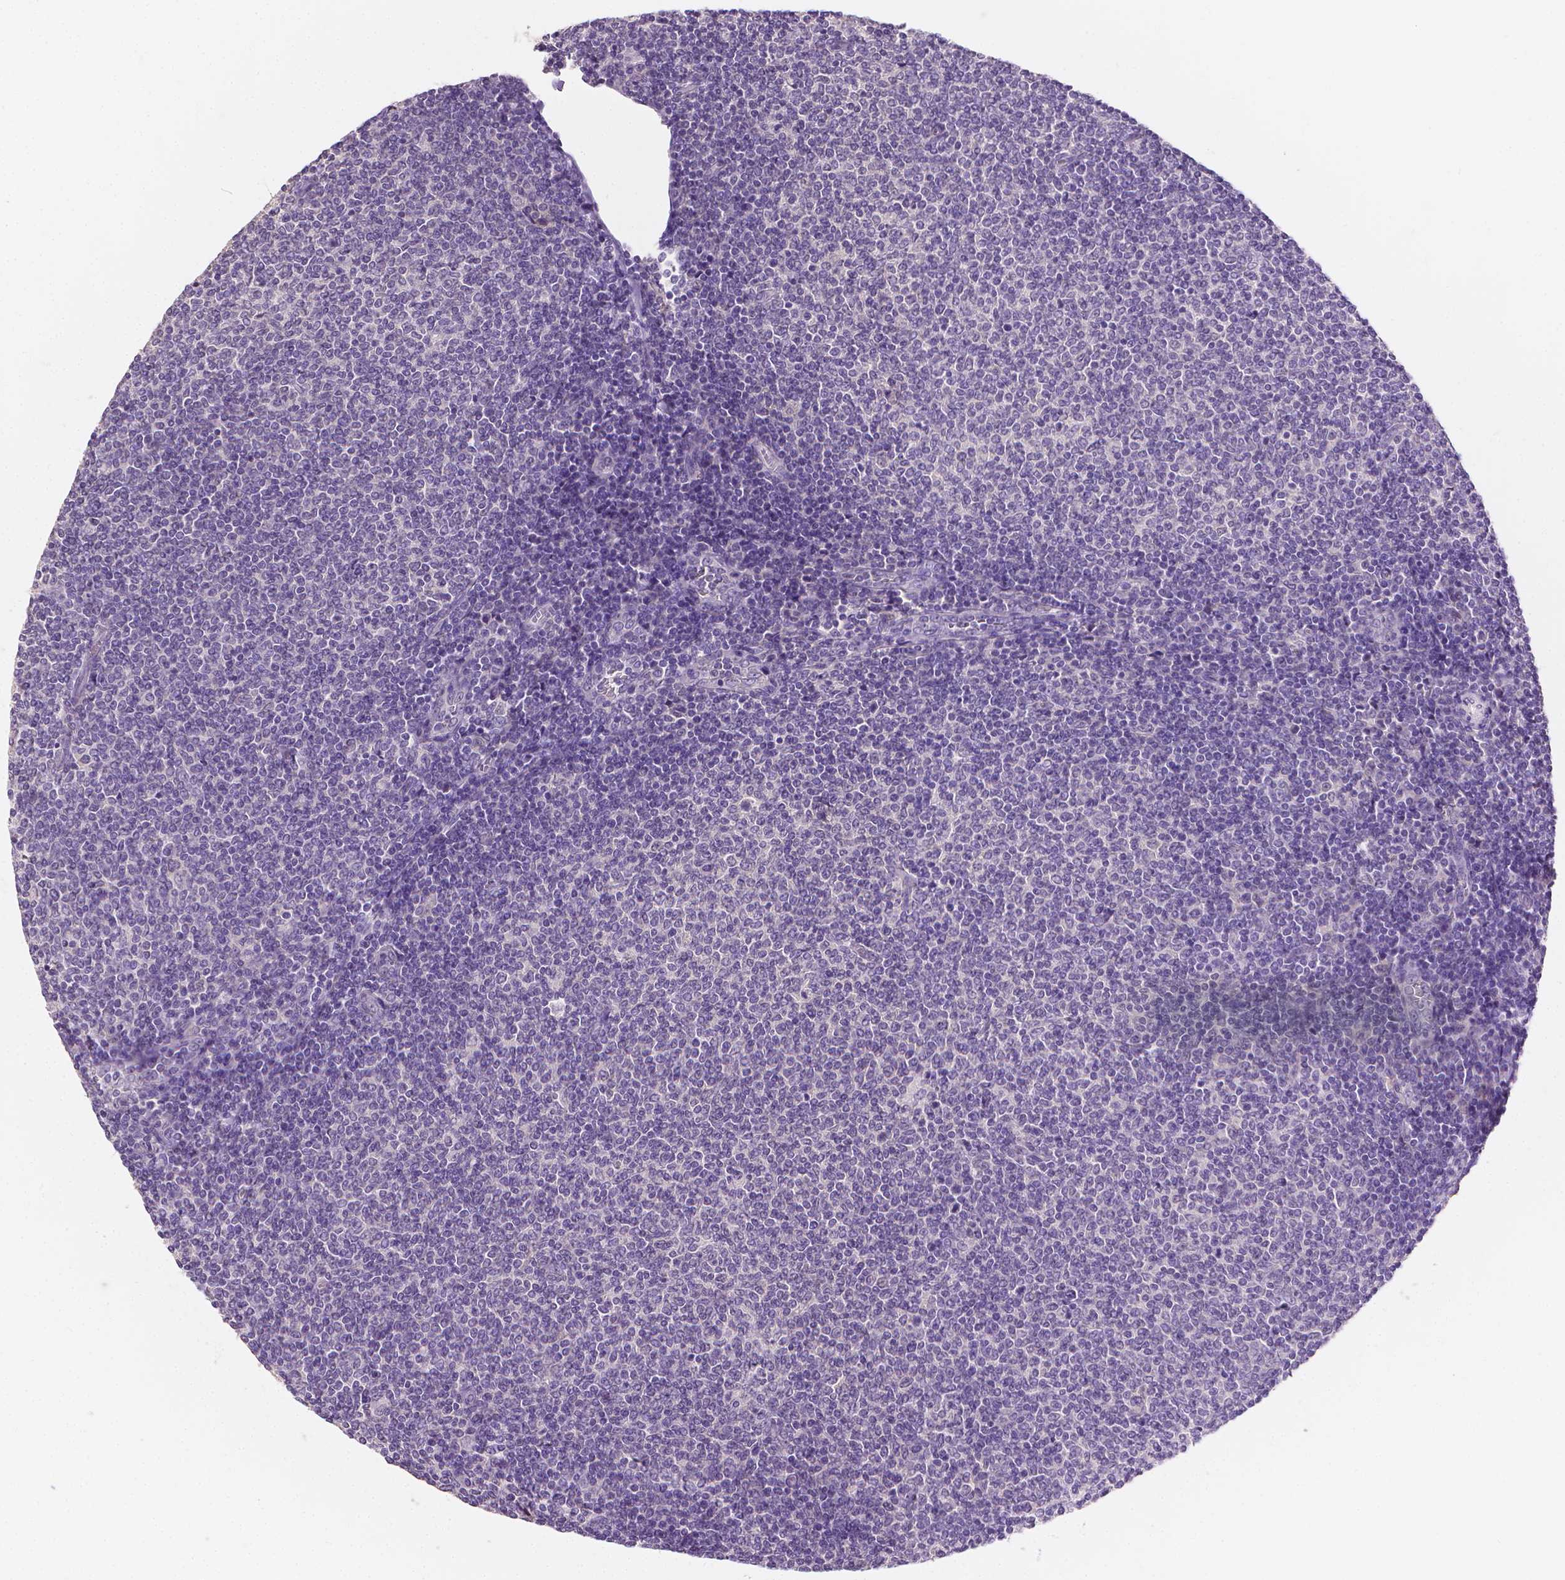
{"staining": {"intensity": "negative", "quantity": "none", "location": "none"}, "tissue": "lymphoma", "cell_type": "Tumor cells", "image_type": "cancer", "snomed": [{"axis": "morphology", "description": "Malignant lymphoma, non-Hodgkin's type, Low grade"}, {"axis": "topography", "description": "Lymph node"}], "caption": "A micrograph of low-grade malignant lymphoma, non-Hodgkin's type stained for a protein displays no brown staining in tumor cells.", "gene": "FASN", "patient": {"sex": "male", "age": 52}}